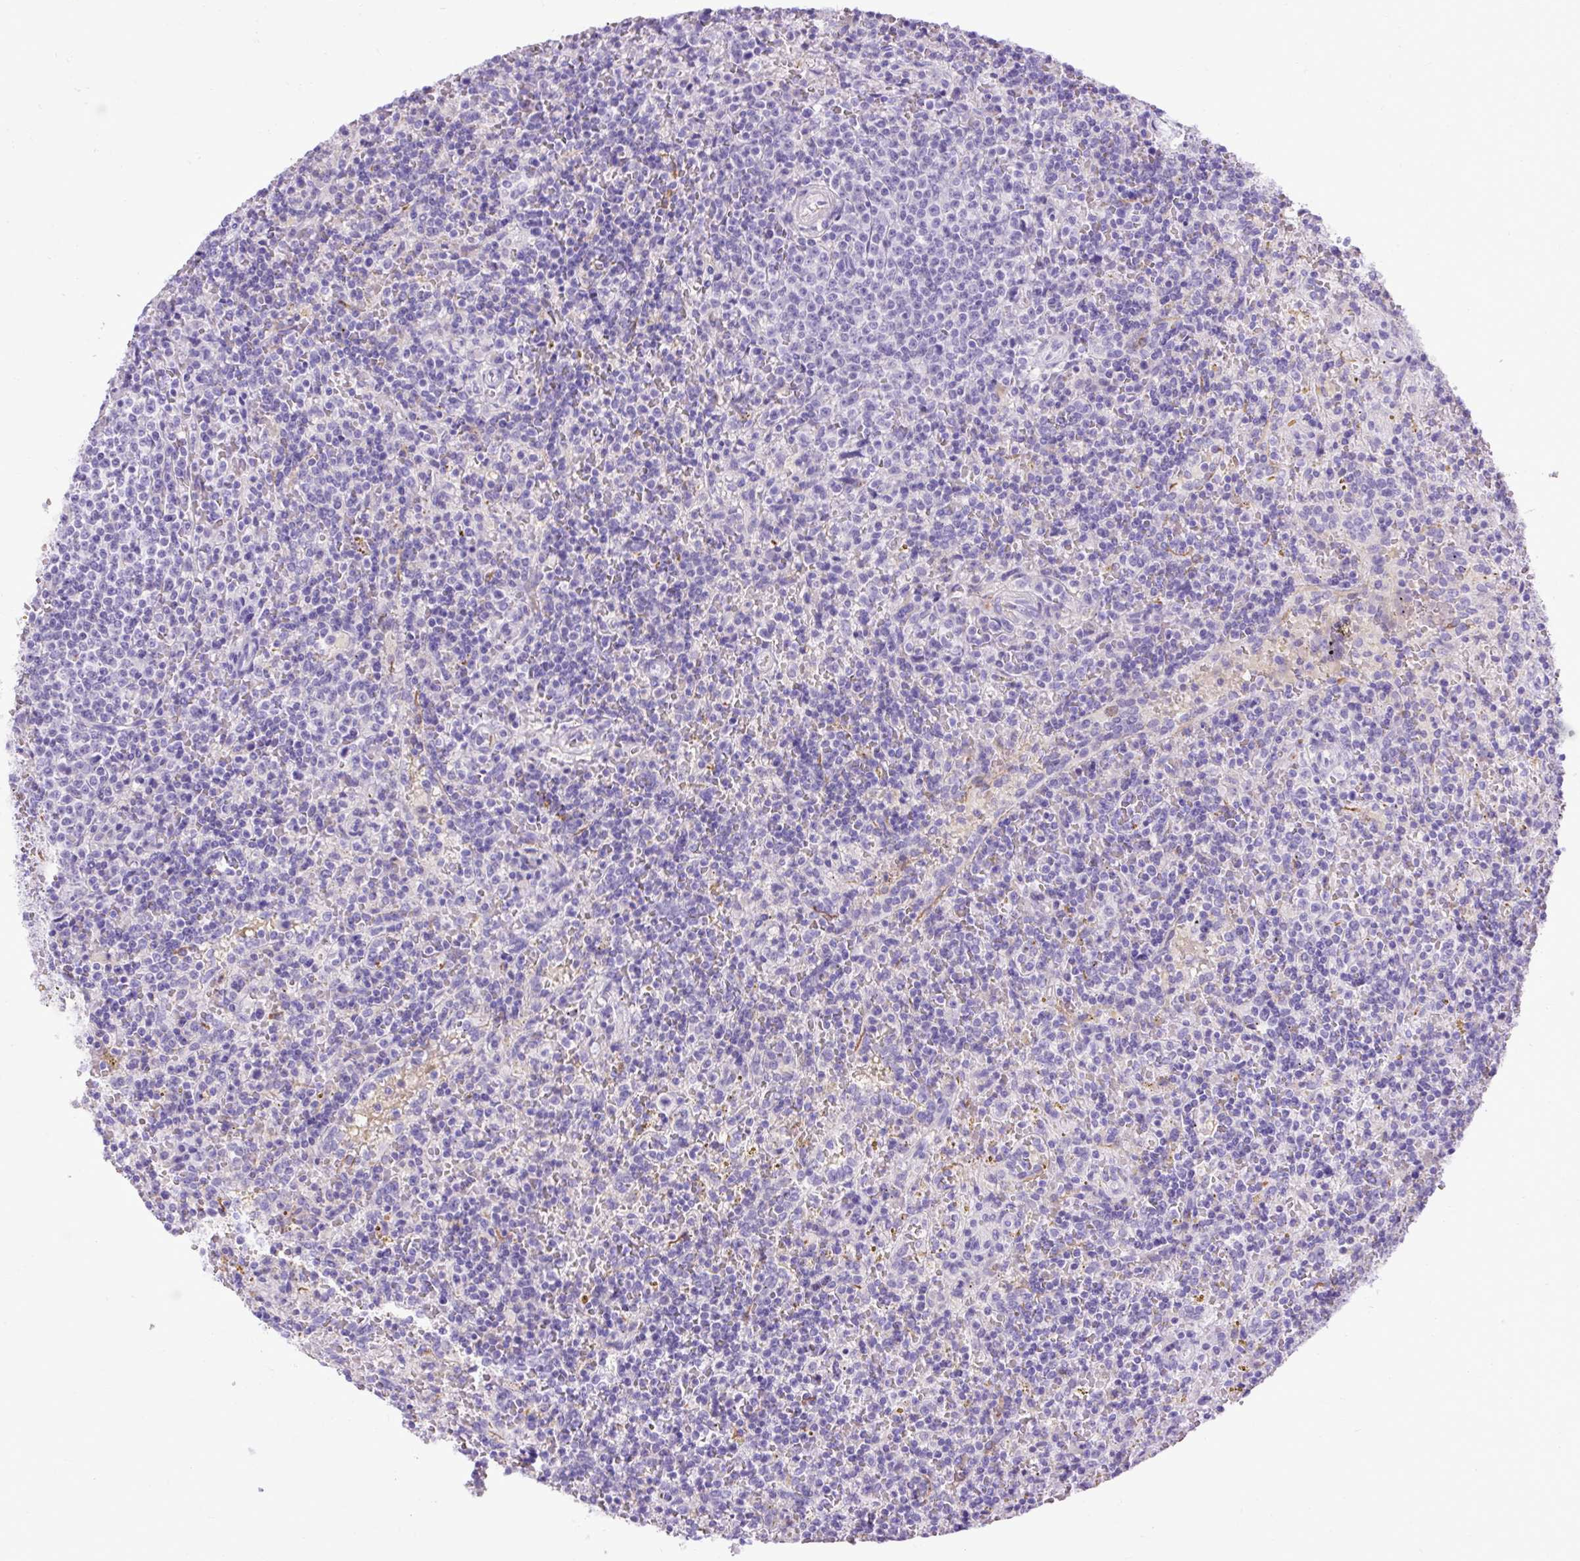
{"staining": {"intensity": "negative", "quantity": "none", "location": "none"}, "tissue": "lymphoma", "cell_type": "Tumor cells", "image_type": "cancer", "snomed": [{"axis": "morphology", "description": "Malignant lymphoma, non-Hodgkin's type, Low grade"}, {"axis": "topography", "description": "Spleen"}], "caption": "Human lymphoma stained for a protein using IHC shows no positivity in tumor cells.", "gene": "SPTBN5", "patient": {"sex": "male", "age": 67}}